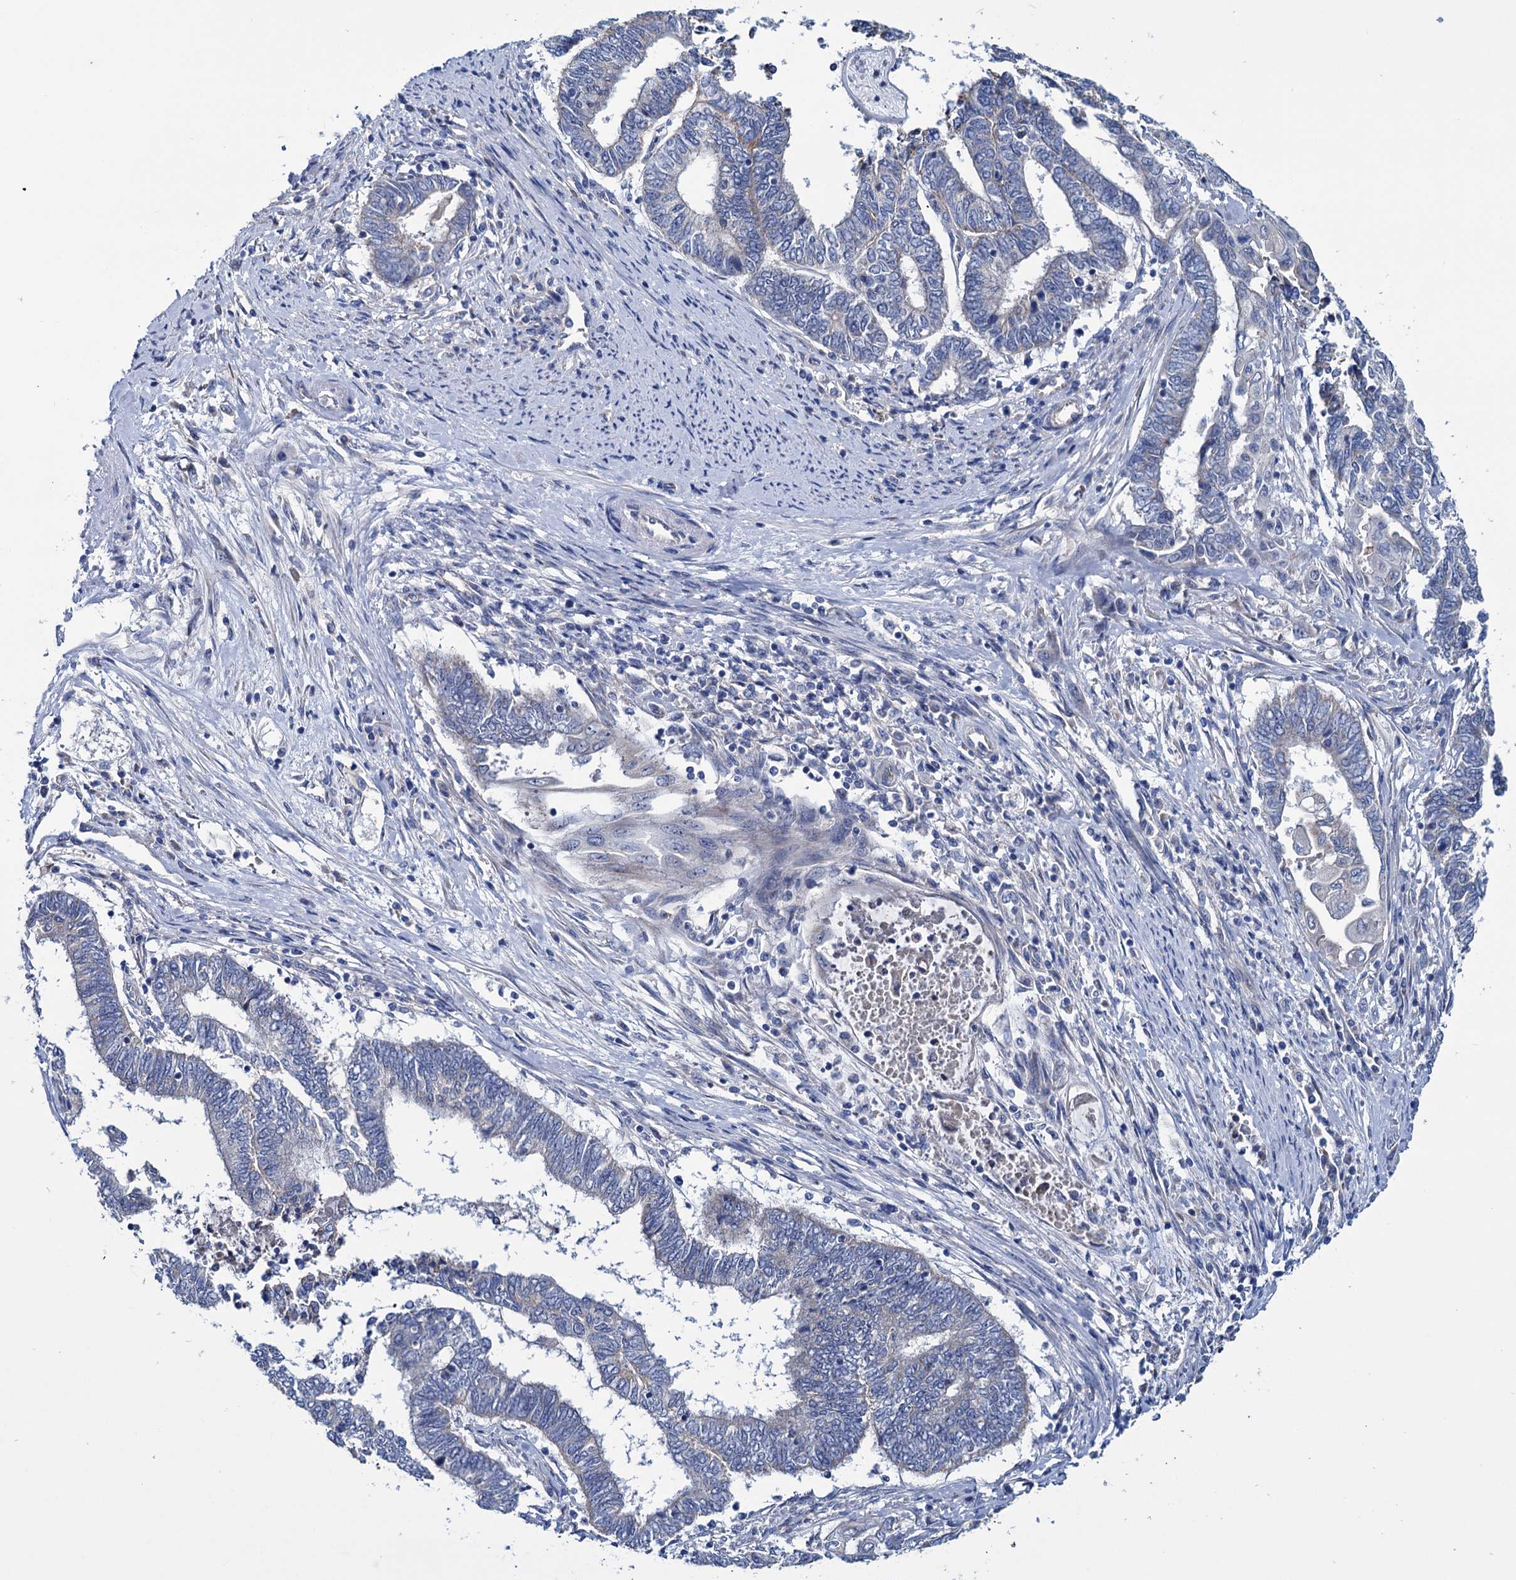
{"staining": {"intensity": "negative", "quantity": "none", "location": "none"}, "tissue": "endometrial cancer", "cell_type": "Tumor cells", "image_type": "cancer", "snomed": [{"axis": "morphology", "description": "Adenocarcinoma, NOS"}, {"axis": "topography", "description": "Uterus"}, {"axis": "topography", "description": "Endometrium"}], "caption": "This is an immunohistochemistry image of human endometrial adenocarcinoma. There is no expression in tumor cells.", "gene": "EYA4", "patient": {"sex": "female", "age": 70}}